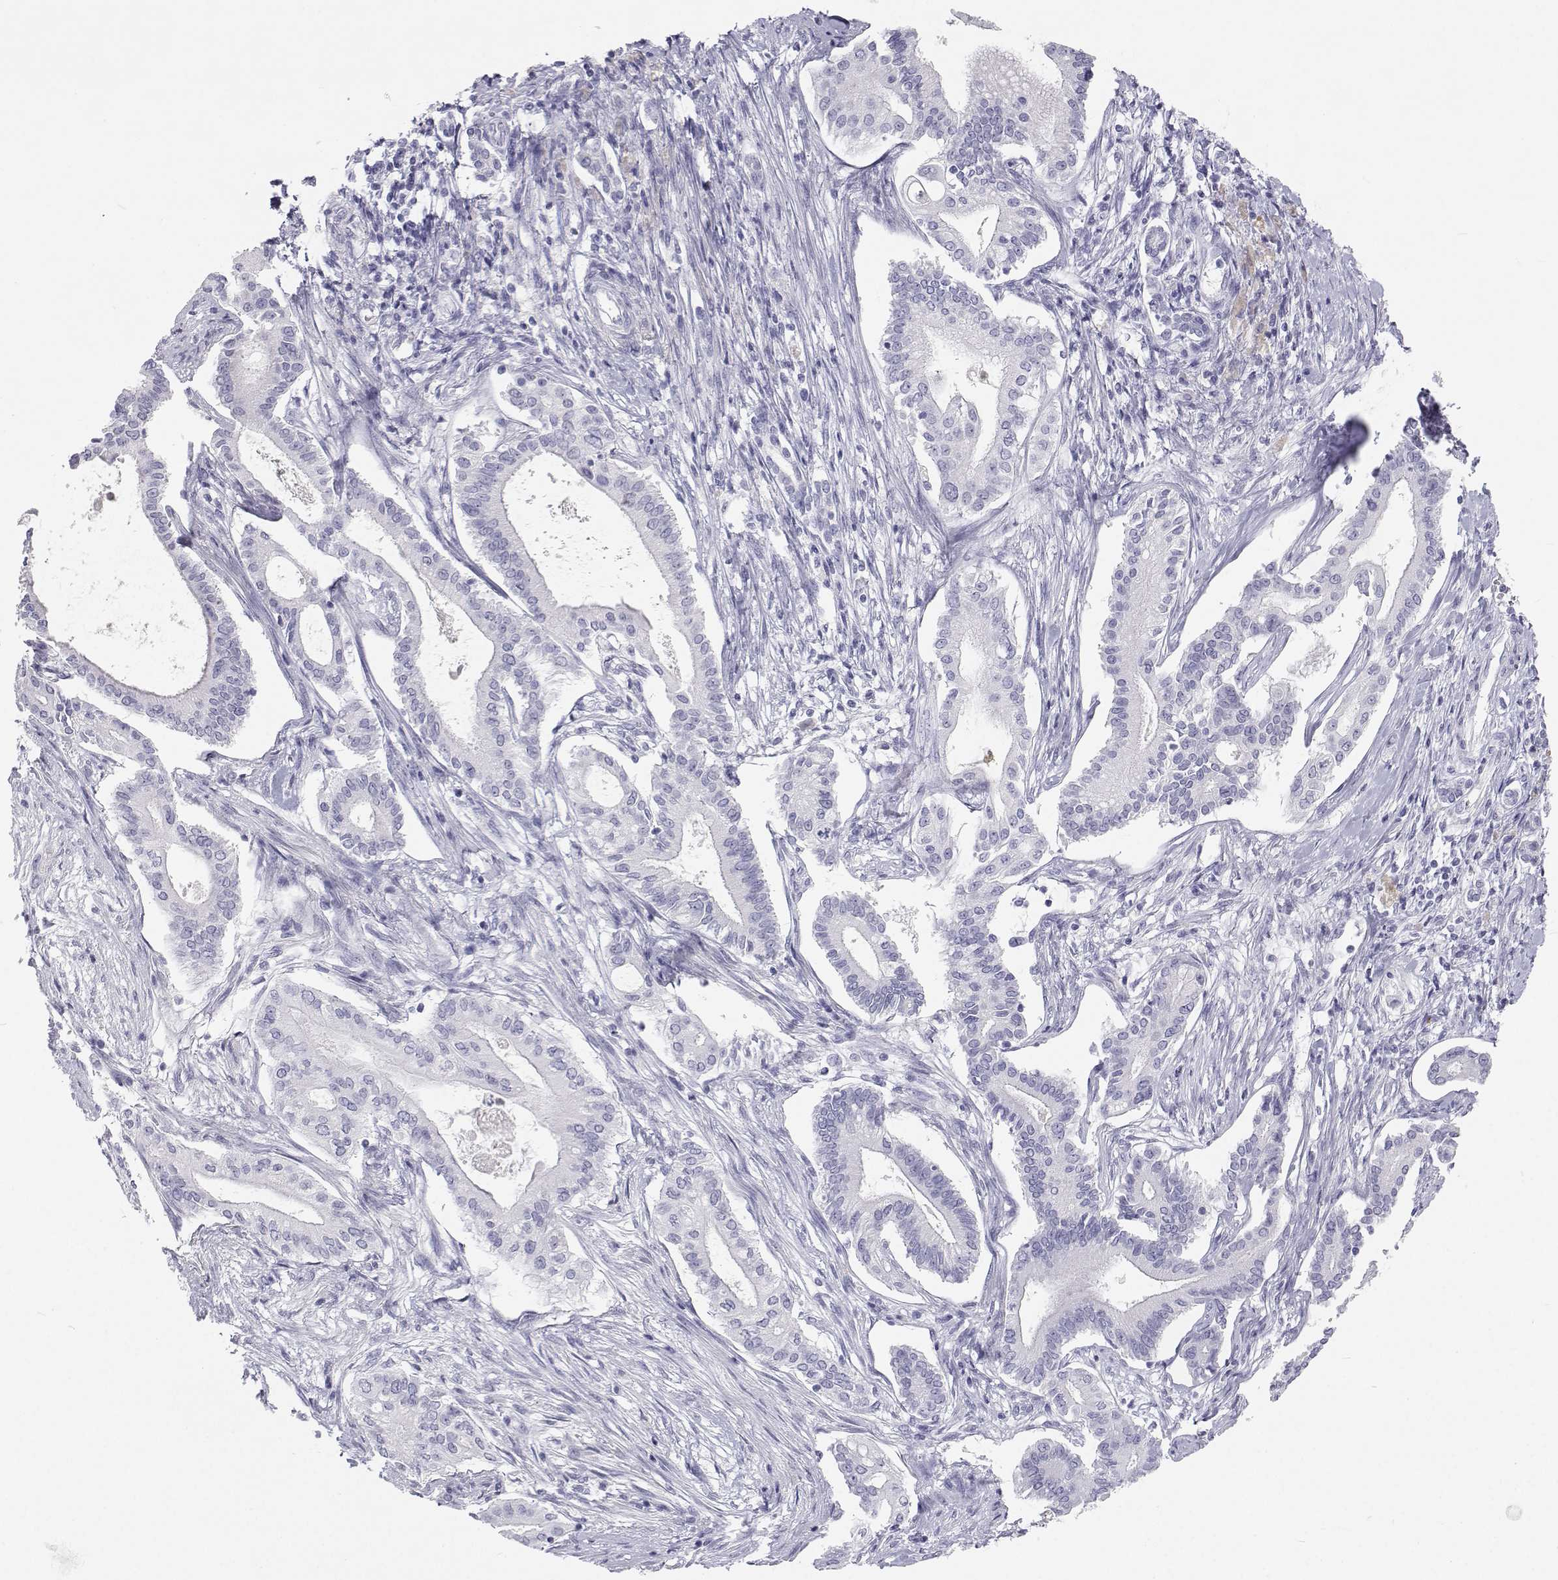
{"staining": {"intensity": "negative", "quantity": "none", "location": "none"}, "tissue": "pancreatic cancer", "cell_type": "Tumor cells", "image_type": "cancer", "snomed": [{"axis": "morphology", "description": "Adenocarcinoma, NOS"}, {"axis": "topography", "description": "Pancreas"}], "caption": "This is a histopathology image of IHC staining of pancreatic cancer, which shows no positivity in tumor cells. (DAB immunohistochemistry (IHC), high magnification).", "gene": "SFTPB", "patient": {"sex": "female", "age": 68}}